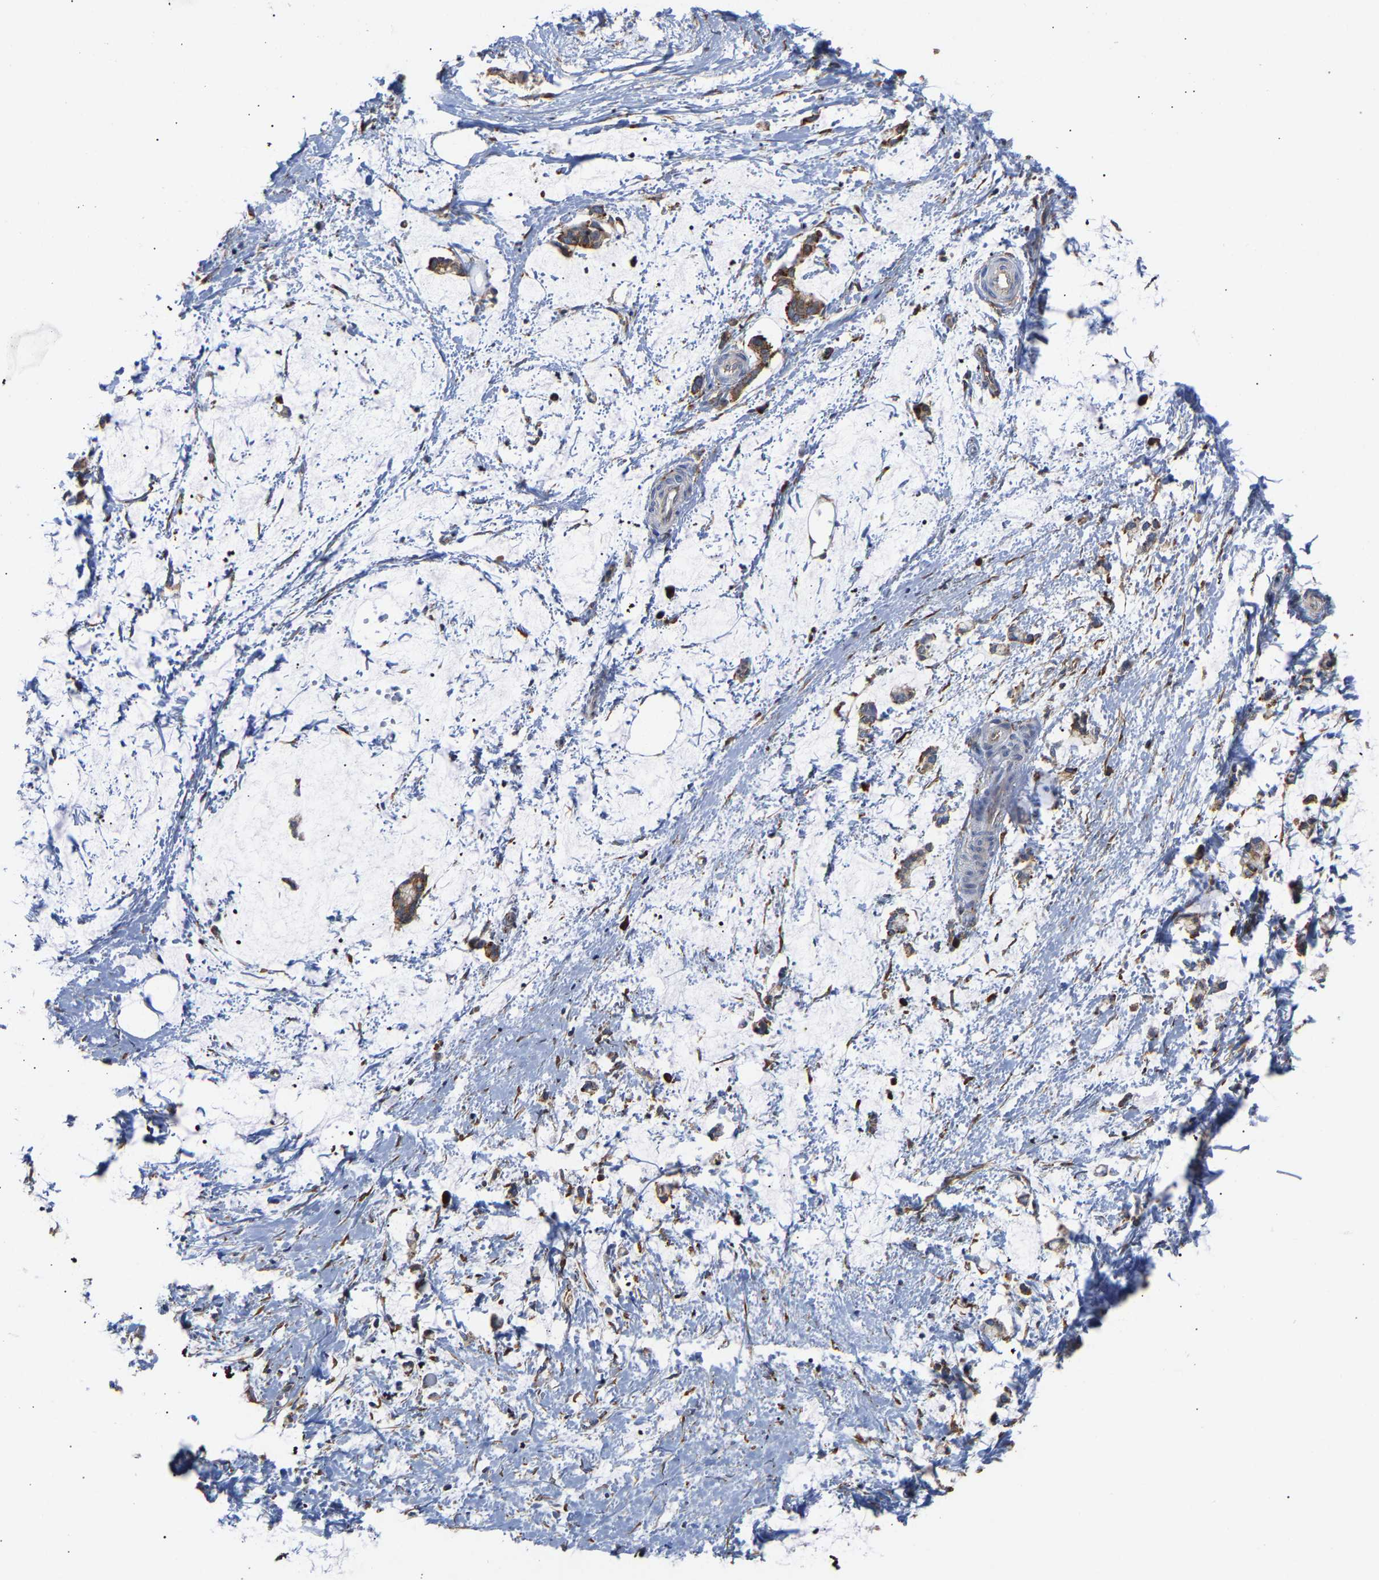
{"staining": {"intensity": "negative", "quantity": "none", "location": "none"}, "tissue": "adipose tissue", "cell_type": "Adipocytes", "image_type": "normal", "snomed": [{"axis": "morphology", "description": "Normal tissue, NOS"}, {"axis": "morphology", "description": "Adenocarcinoma, NOS"}, {"axis": "topography", "description": "Colon"}, {"axis": "topography", "description": "Peripheral nerve tissue"}], "caption": "Immunohistochemistry histopathology image of benign adipose tissue: adipose tissue stained with DAB (3,3'-diaminobenzidine) displays no significant protein expression in adipocytes. (Stains: DAB (3,3'-diaminobenzidine) IHC with hematoxylin counter stain, Microscopy: brightfield microscopy at high magnification).", "gene": "ARAP1", "patient": {"sex": "male", "age": 14}}